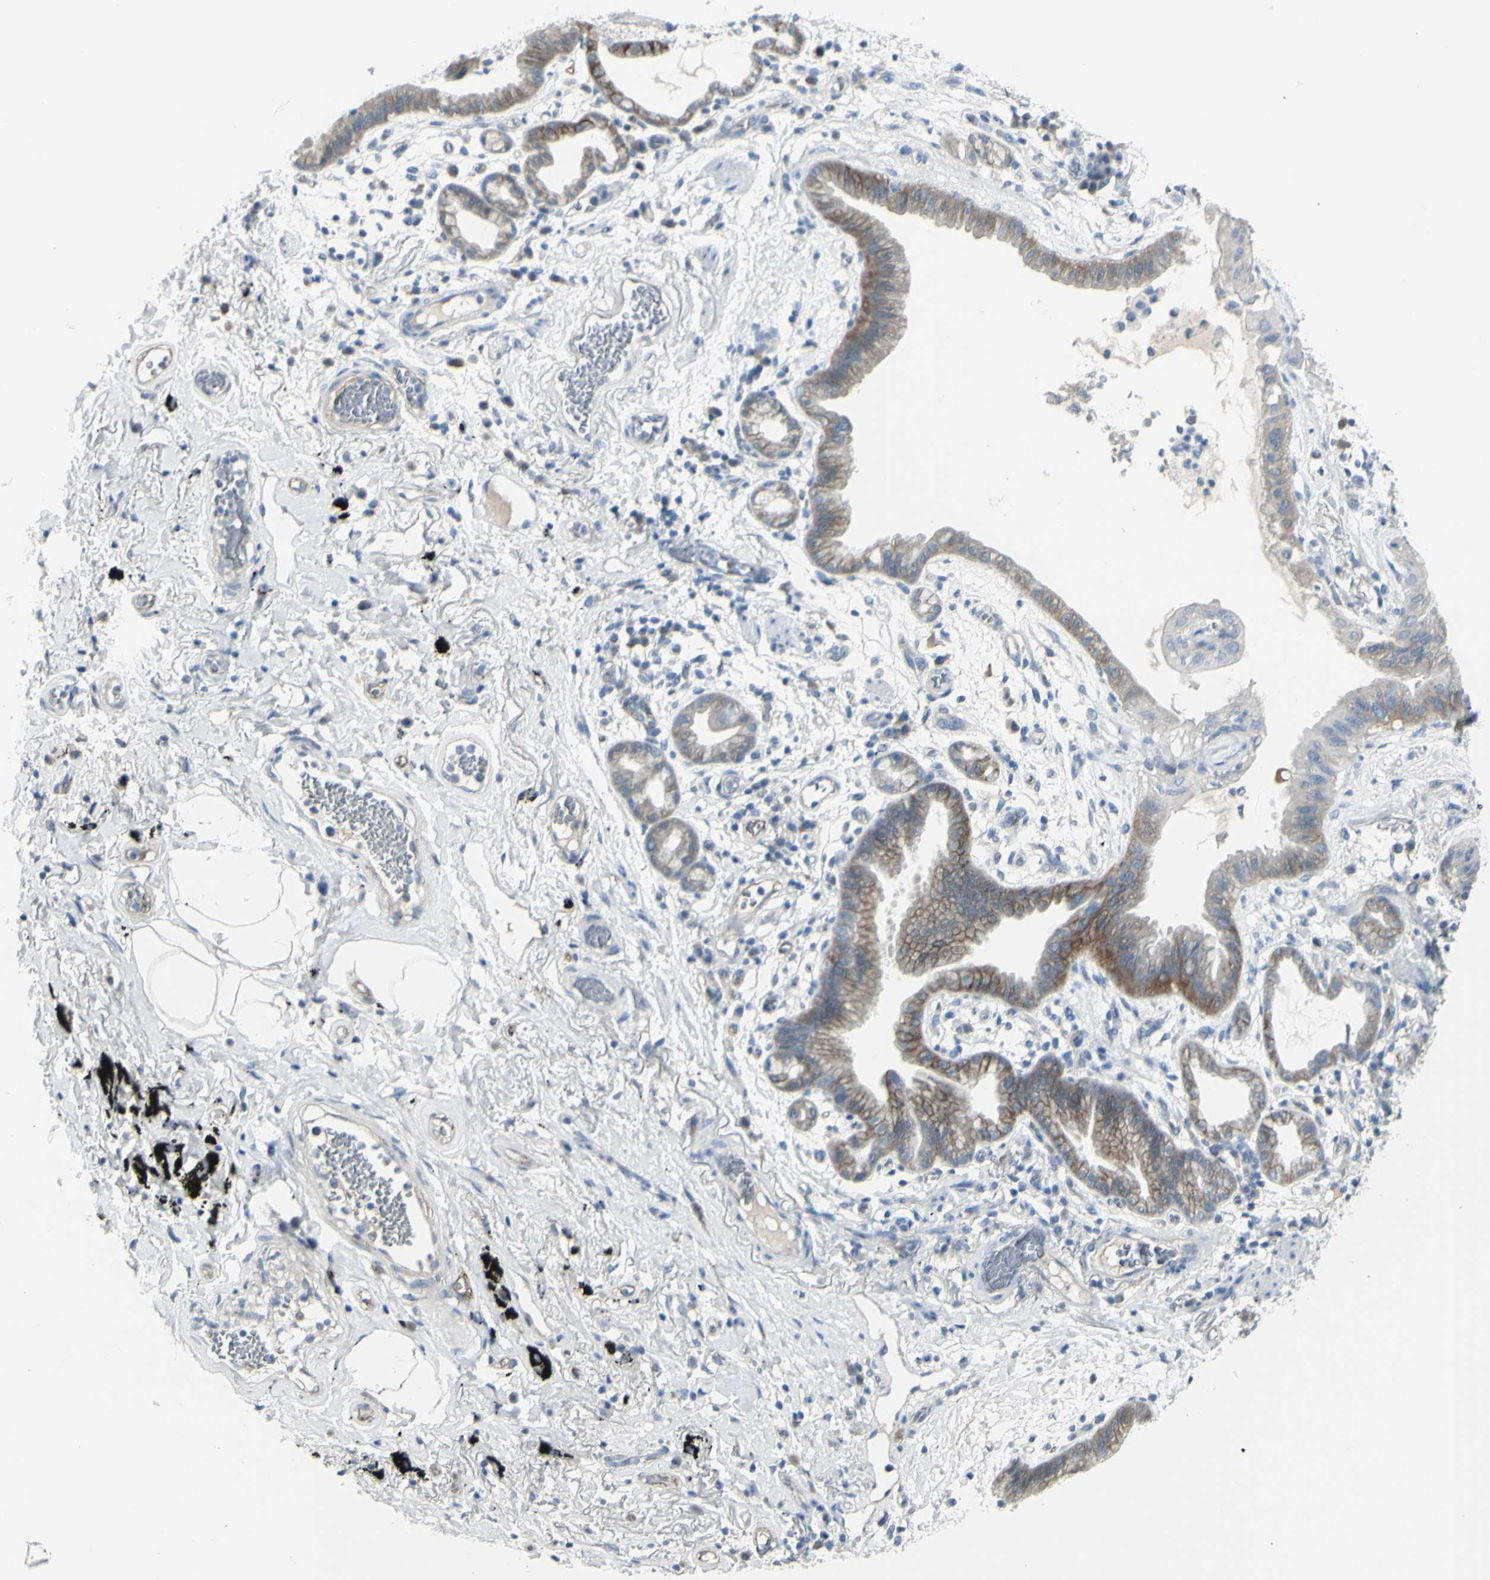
{"staining": {"intensity": "moderate", "quantity": "25%-75%", "location": "cytoplasmic/membranous"}, "tissue": "lung cancer", "cell_type": "Tumor cells", "image_type": "cancer", "snomed": [{"axis": "morphology", "description": "Adenocarcinoma, NOS"}, {"axis": "topography", "description": "Lung"}], "caption": "Adenocarcinoma (lung) stained with a protein marker reveals moderate staining in tumor cells.", "gene": "GPR34", "patient": {"sex": "female", "age": 70}}